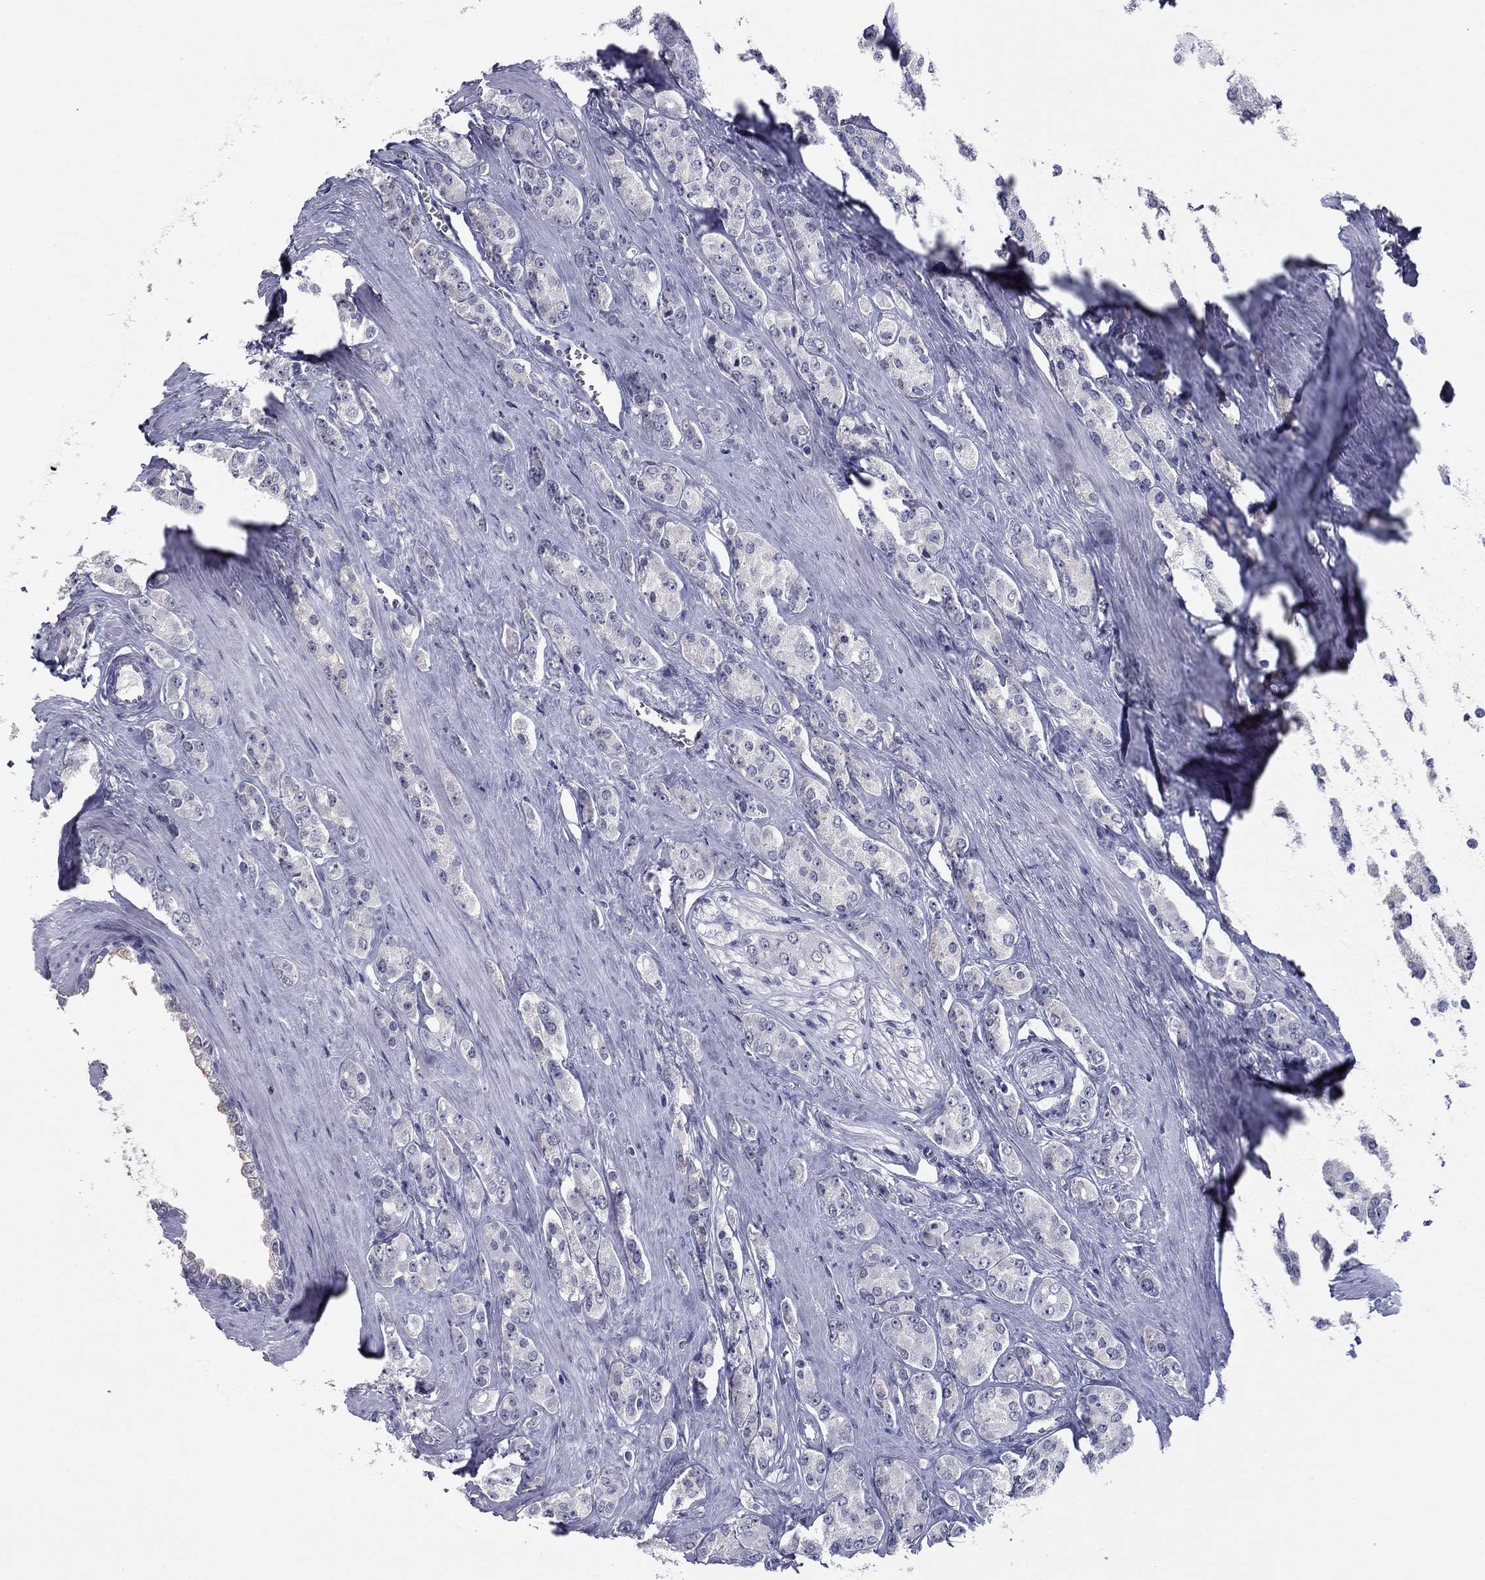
{"staining": {"intensity": "negative", "quantity": "none", "location": "none"}, "tissue": "prostate cancer", "cell_type": "Tumor cells", "image_type": "cancer", "snomed": [{"axis": "morphology", "description": "Adenocarcinoma, NOS"}, {"axis": "topography", "description": "Prostate"}], "caption": "Immunohistochemistry image of neoplastic tissue: adenocarcinoma (prostate) stained with DAB demonstrates no significant protein positivity in tumor cells.", "gene": "HAO1", "patient": {"sex": "male", "age": 67}}